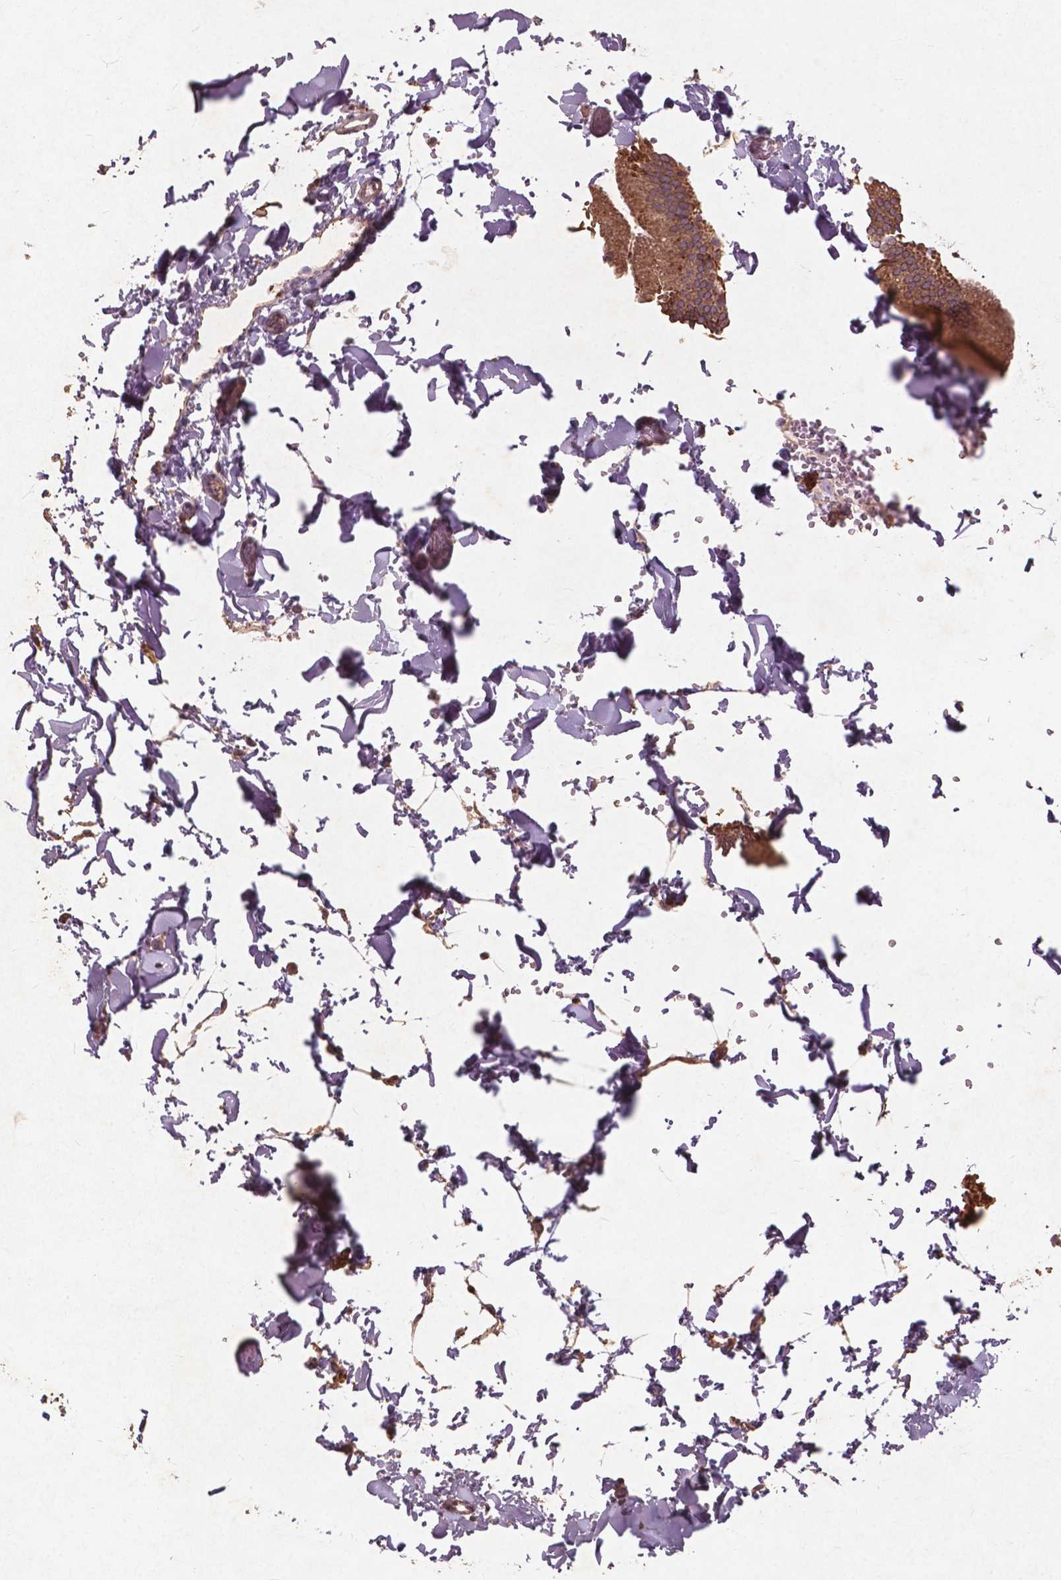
{"staining": {"intensity": "moderate", "quantity": ">75%", "location": "cytoplasmic/membranous"}, "tissue": "gallbladder", "cell_type": "Glandular cells", "image_type": "normal", "snomed": [{"axis": "morphology", "description": "Normal tissue, NOS"}, {"axis": "topography", "description": "Gallbladder"}, {"axis": "topography", "description": "Peripheral nerve tissue"}], "caption": "IHC image of normal gallbladder: human gallbladder stained using immunohistochemistry (IHC) exhibits medium levels of moderate protein expression localized specifically in the cytoplasmic/membranous of glandular cells, appearing as a cytoplasmic/membranous brown color.", "gene": "ST6GALNAC5", "patient": {"sex": "male", "age": 17}}